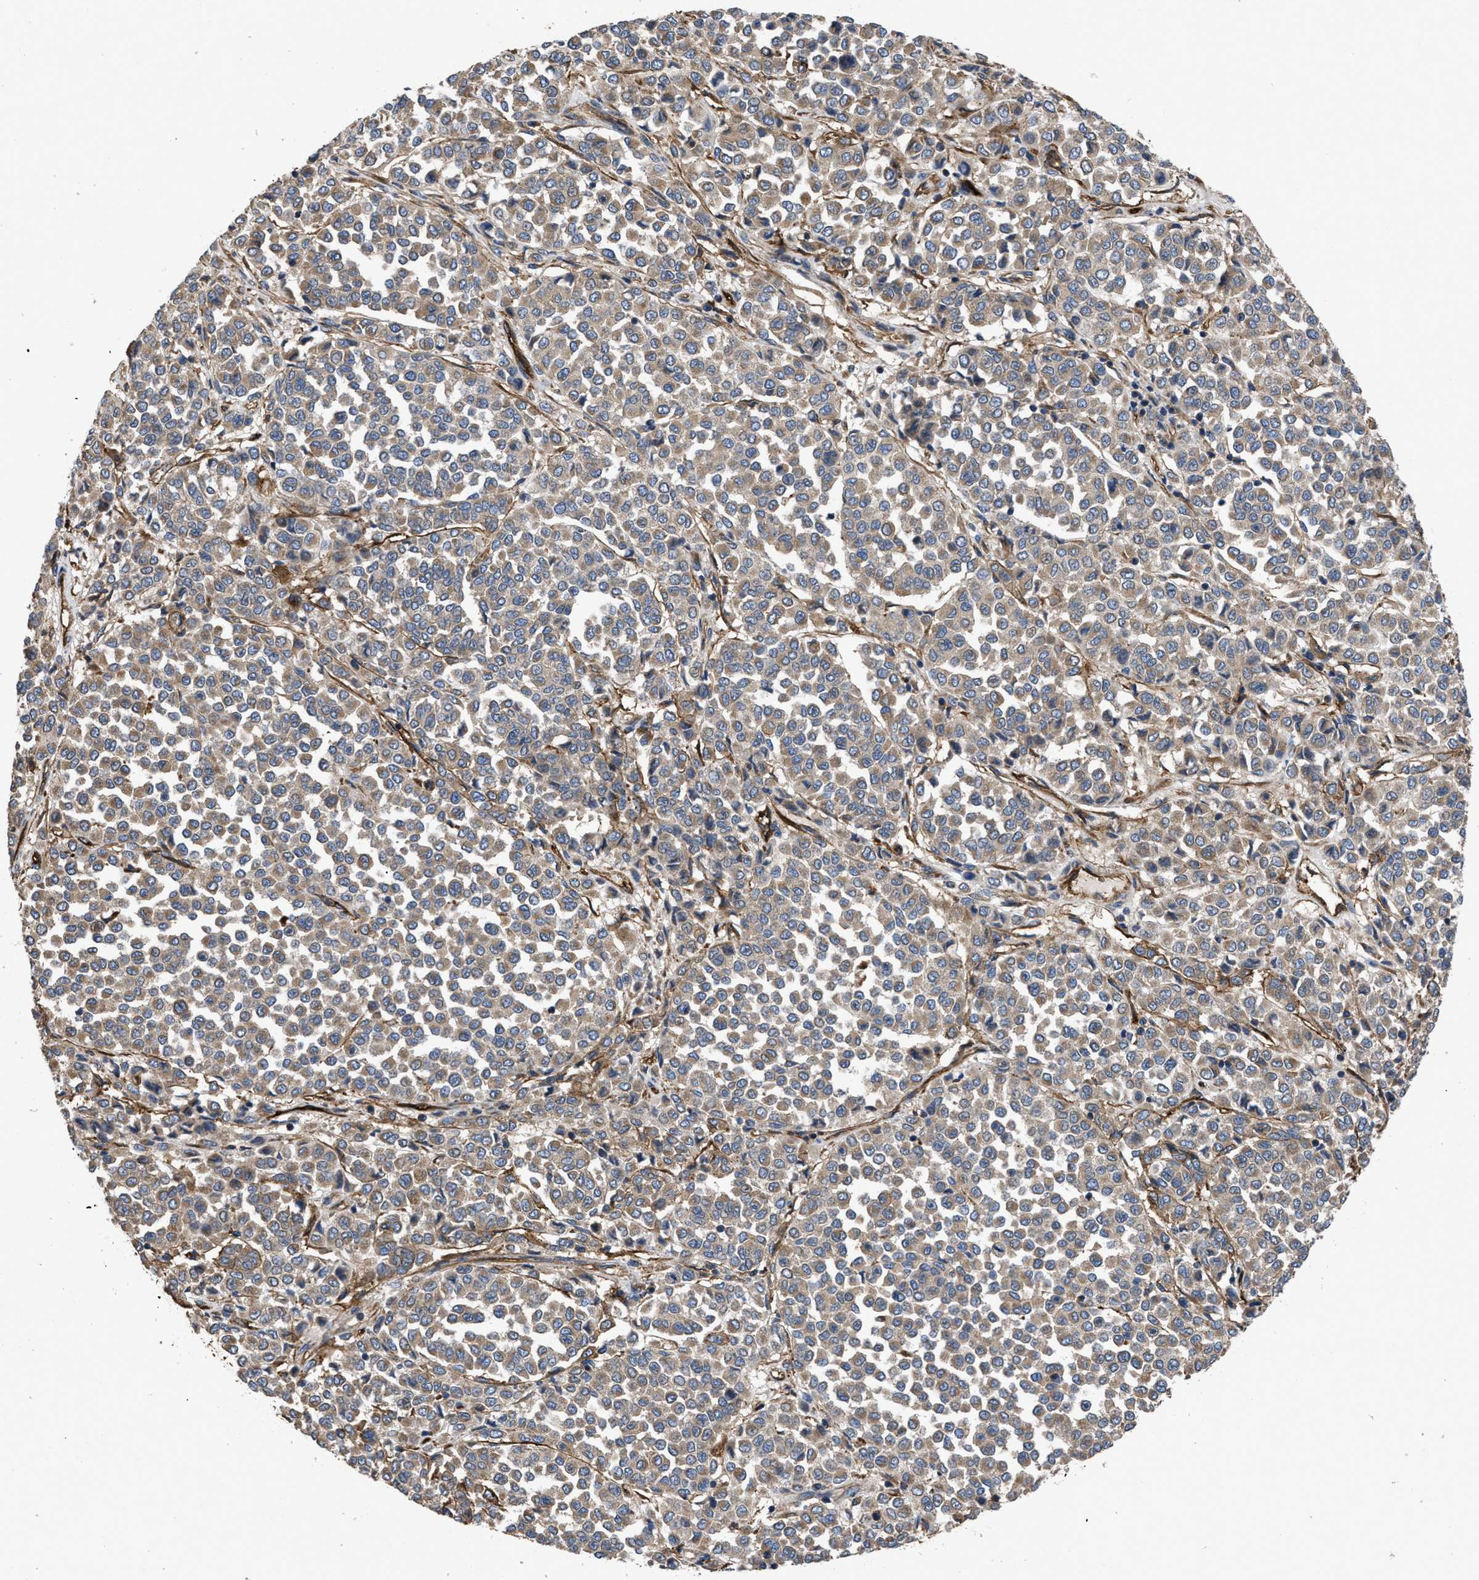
{"staining": {"intensity": "weak", "quantity": ">75%", "location": "cytoplasmic/membranous"}, "tissue": "melanoma", "cell_type": "Tumor cells", "image_type": "cancer", "snomed": [{"axis": "morphology", "description": "Malignant melanoma, Metastatic site"}, {"axis": "topography", "description": "Pancreas"}], "caption": "Weak cytoplasmic/membranous staining is present in approximately >75% of tumor cells in melanoma. Nuclei are stained in blue.", "gene": "NT5E", "patient": {"sex": "female", "age": 30}}